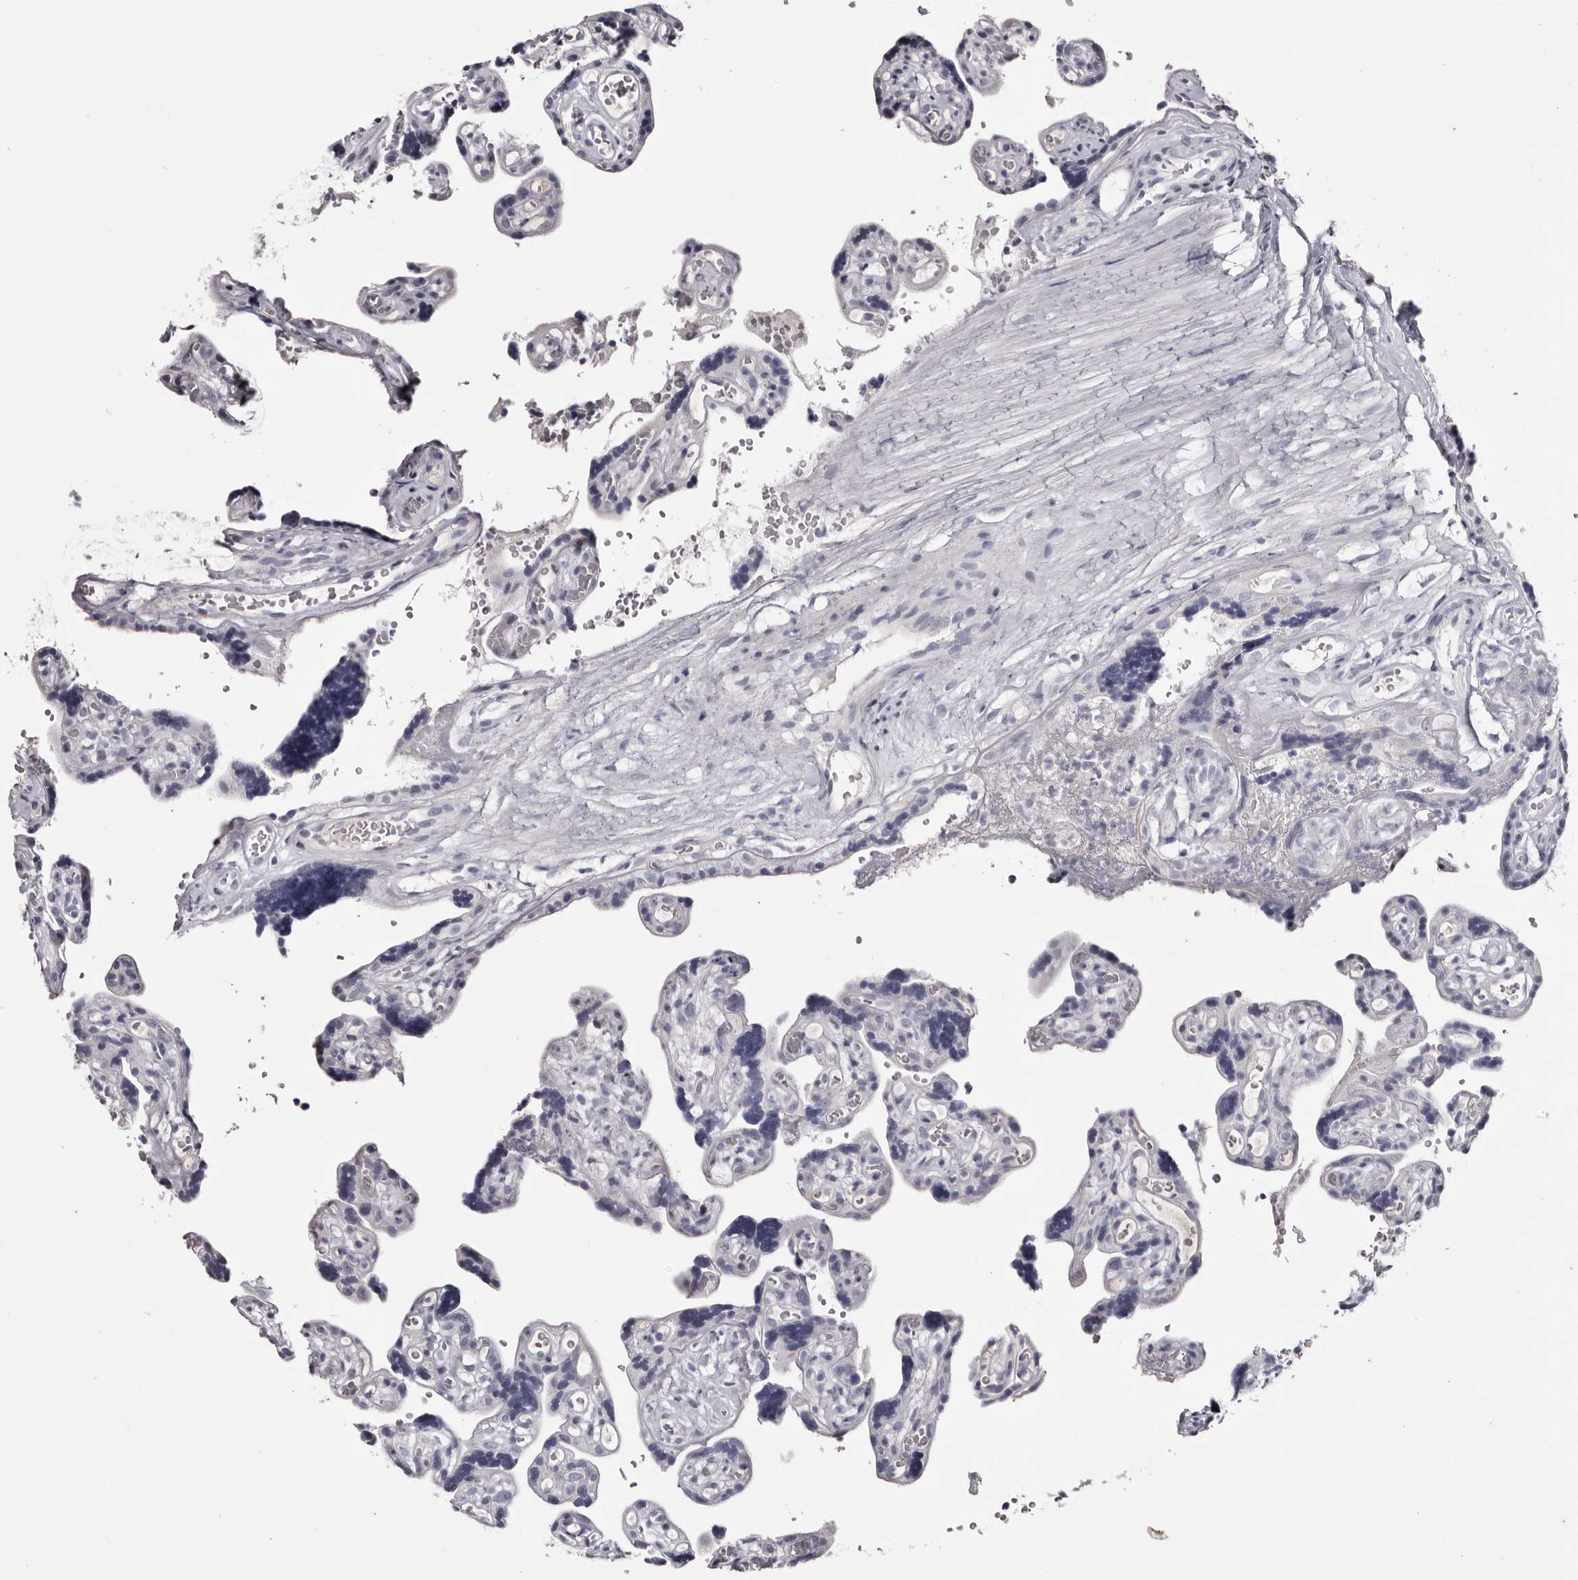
{"staining": {"intensity": "negative", "quantity": "none", "location": "none"}, "tissue": "placenta", "cell_type": "Trophoblastic cells", "image_type": "normal", "snomed": [{"axis": "morphology", "description": "Normal tissue, NOS"}, {"axis": "topography", "description": "Placenta"}], "caption": "The histopathology image displays no significant staining in trophoblastic cells of placenta. (IHC, brightfield microscopy, high magnification).", "gene": "CA6", "patient": {"sex": "female", "age": 30}}